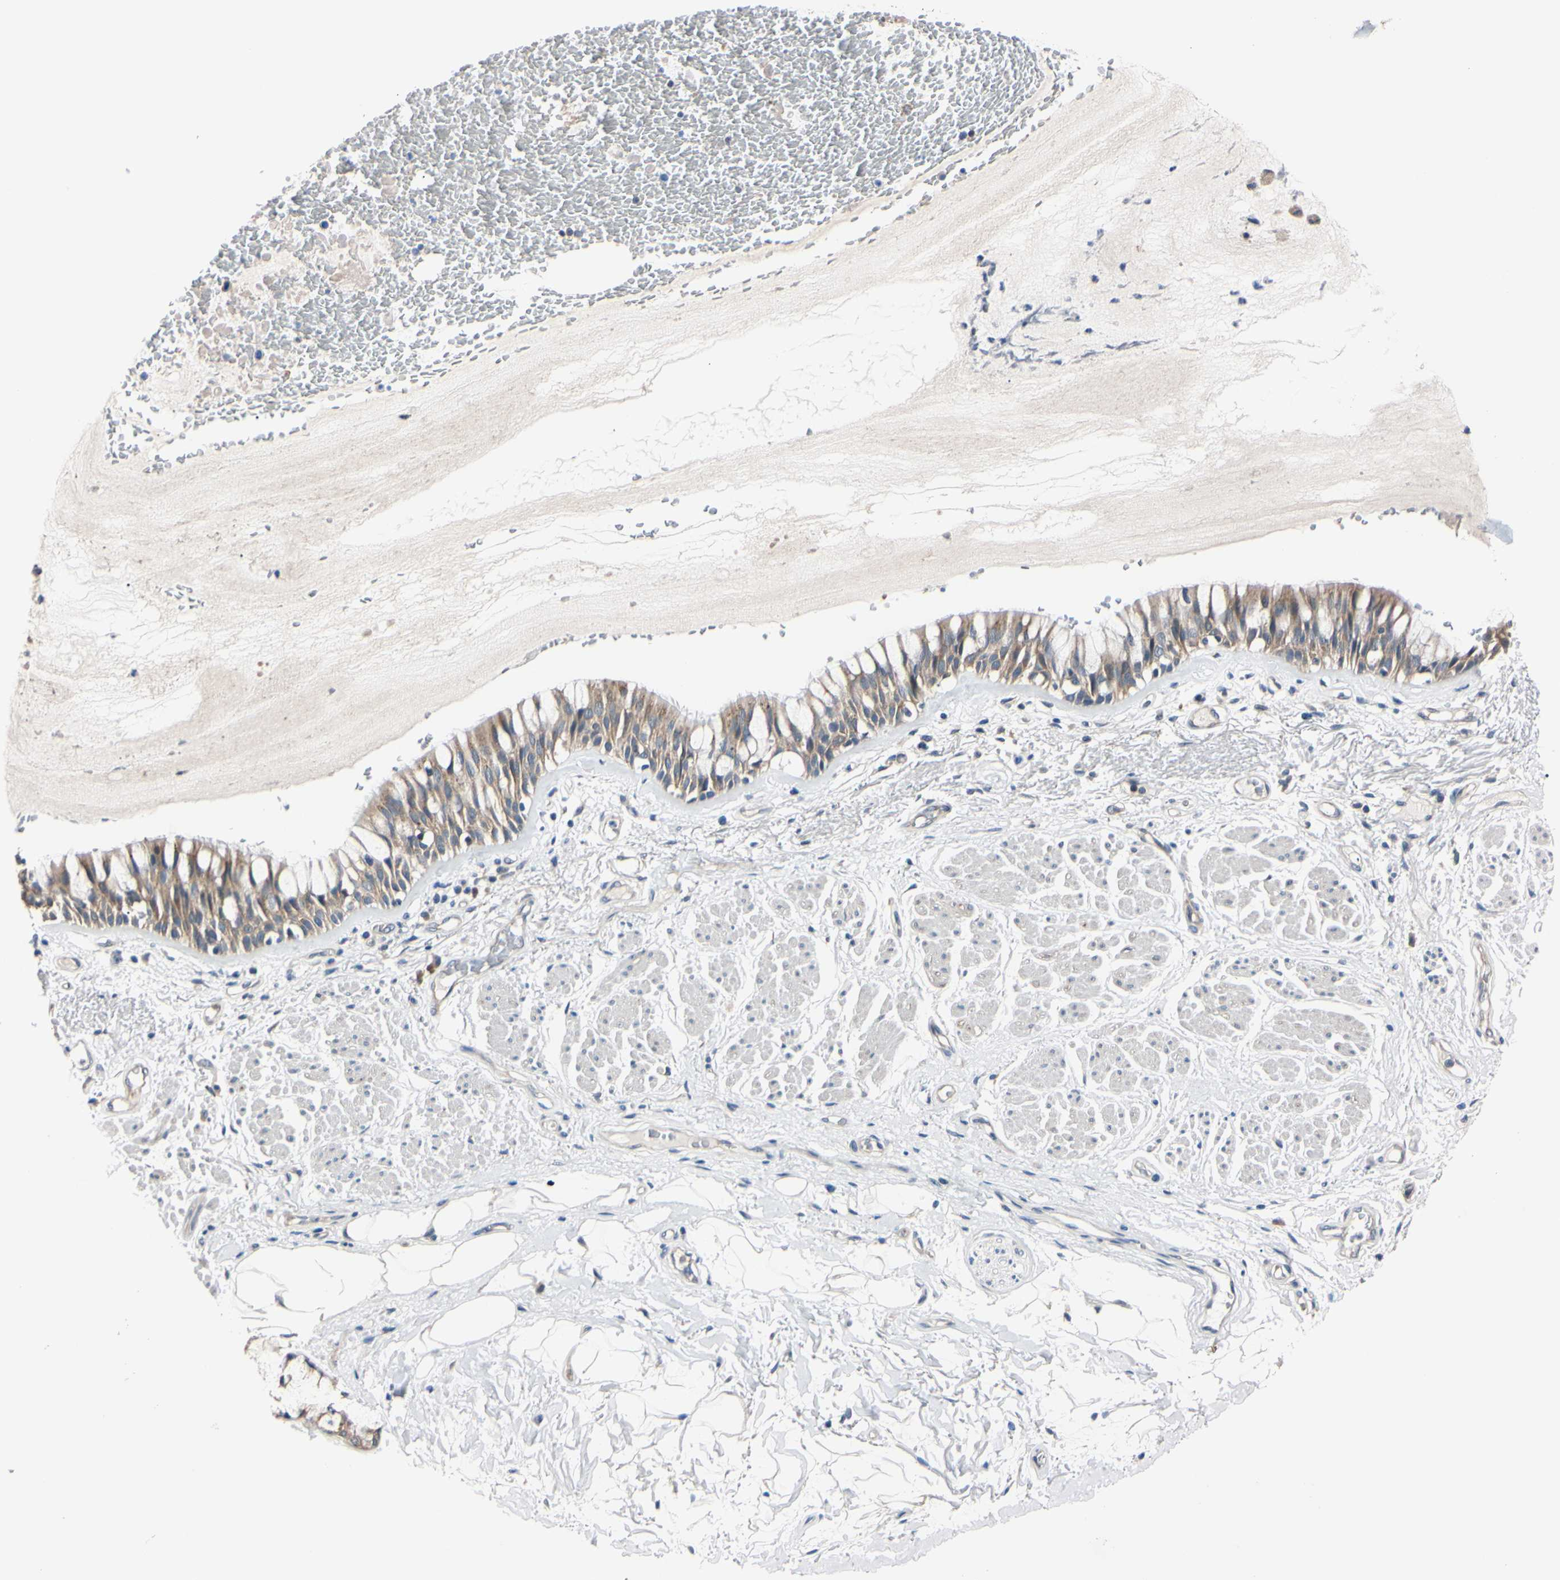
{"staining": {"intensity": "weak", "quantity": ">75%", "location": "cytoplasmic/membranous"}, "tissue": "bronchus", "cell_type": "Respiratory epithelial cells", "image_type": "normal", "snomed": [{"axis": "morphology", "description": "Normal tissue, NOS"}, {"axis": "topography", "description": "Bronchus"}], "caption": "Respiratory epithelial cells display weak cytoplasmic/membranous staining in approximately >75% of cells in unremarkable bronchus. The protein is shown in brown color, while the nuclei are stained blue.", "gene": "RARS1", "patient": {"sex": "male", "age": 66}}